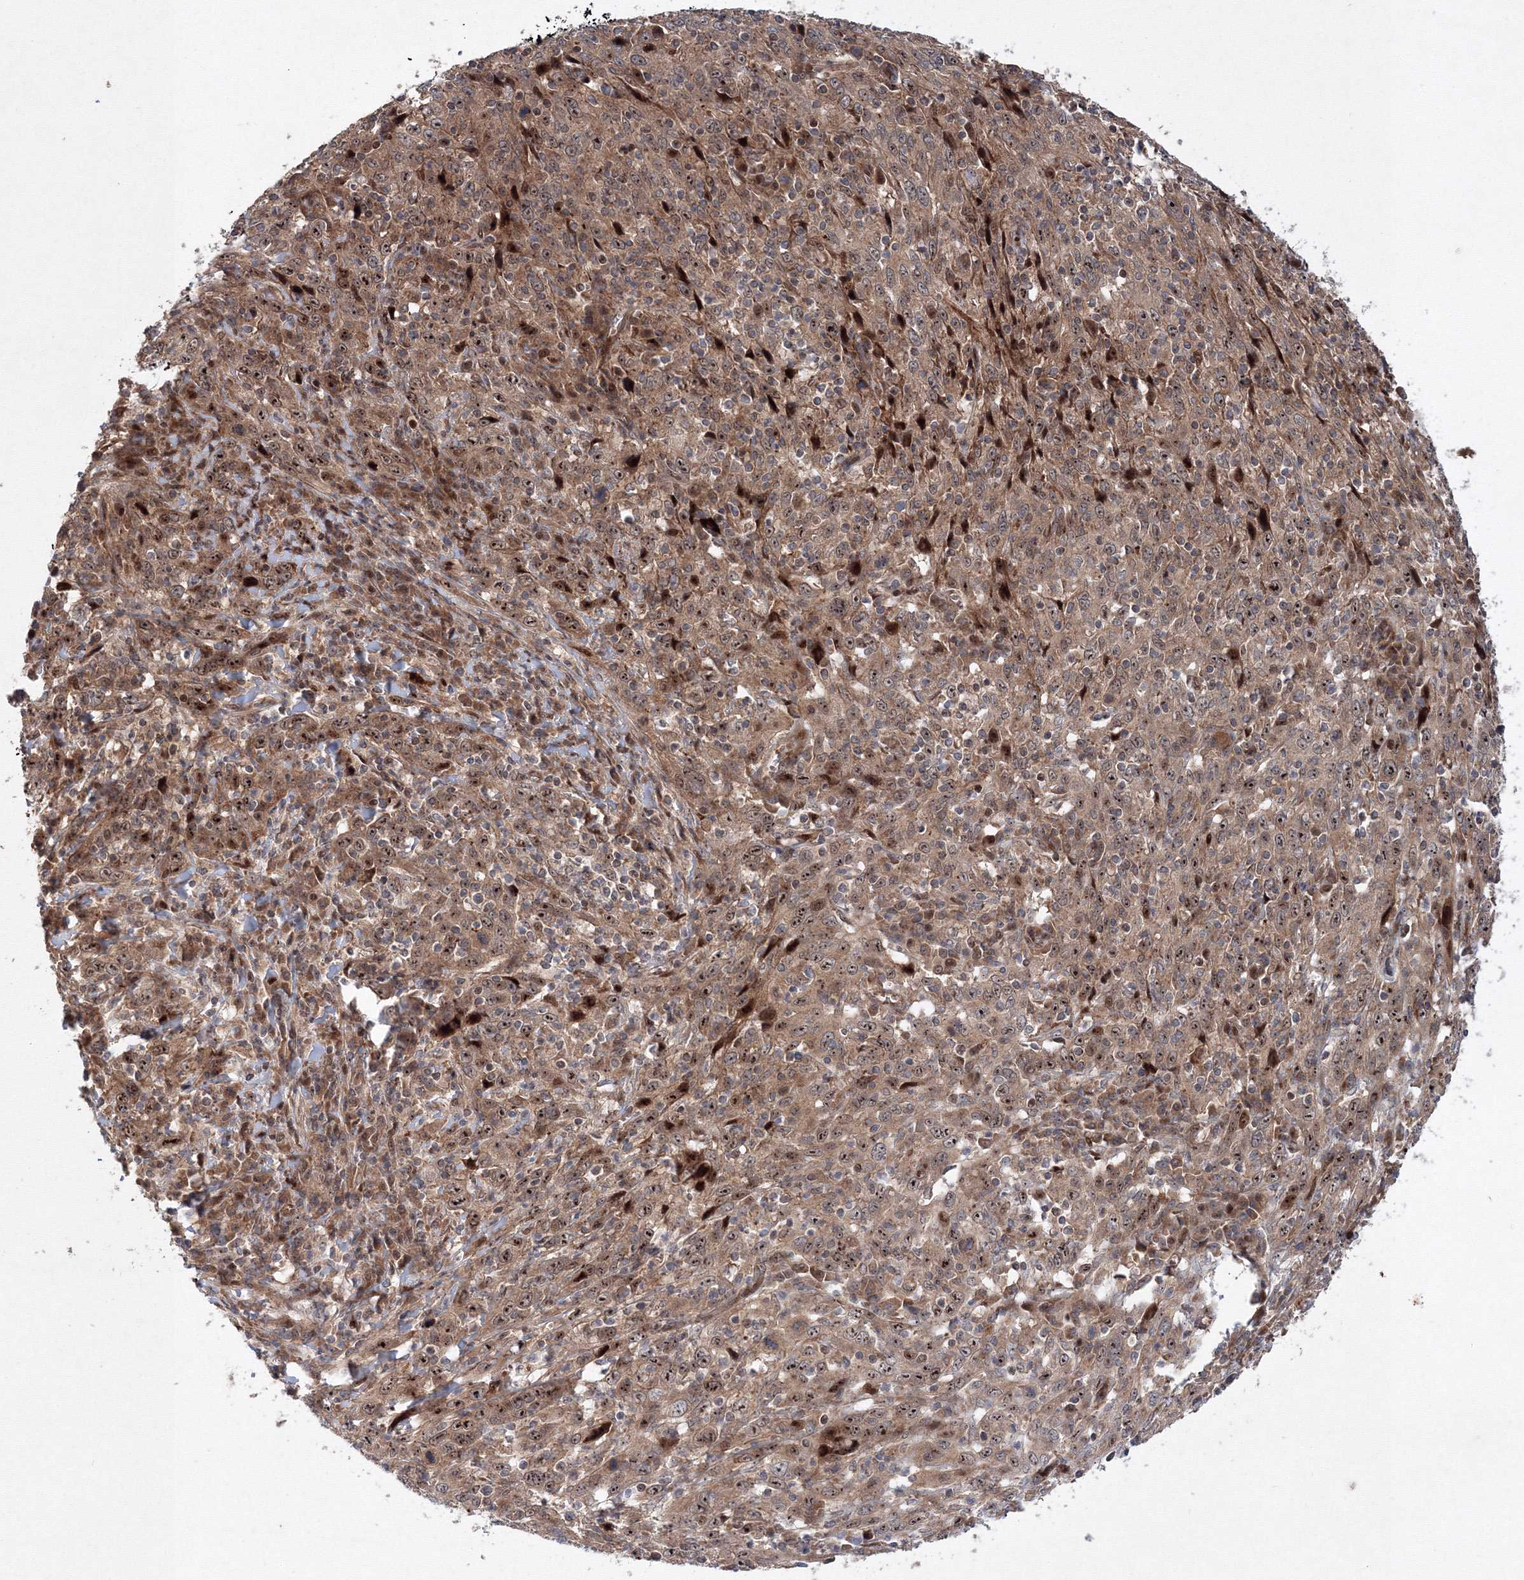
{"staining": {"intensity": "strong", "quantity": ">75%", "location": "cytoplasmic/membranous,nuclear"}, "tissue": "cervical cancer", "cell_type": "Tumor cells", "image_type": "cancer", "snomed": [{"axis": "morphology", "description": "Squamous cell carcinoma, NOS"}, {"axis": "topography", "description": "Cervix"}], "caption": "This micrograph exhibits immunohistochemistry staining of human cervical cancer (squamous cell carcinoma), with high strong cytoplasmic/membranous and nuclear expression in approximately >75% of tumor cells.", "gene": "ANKAR", "patient": {"sex": "female", "age": 46}}